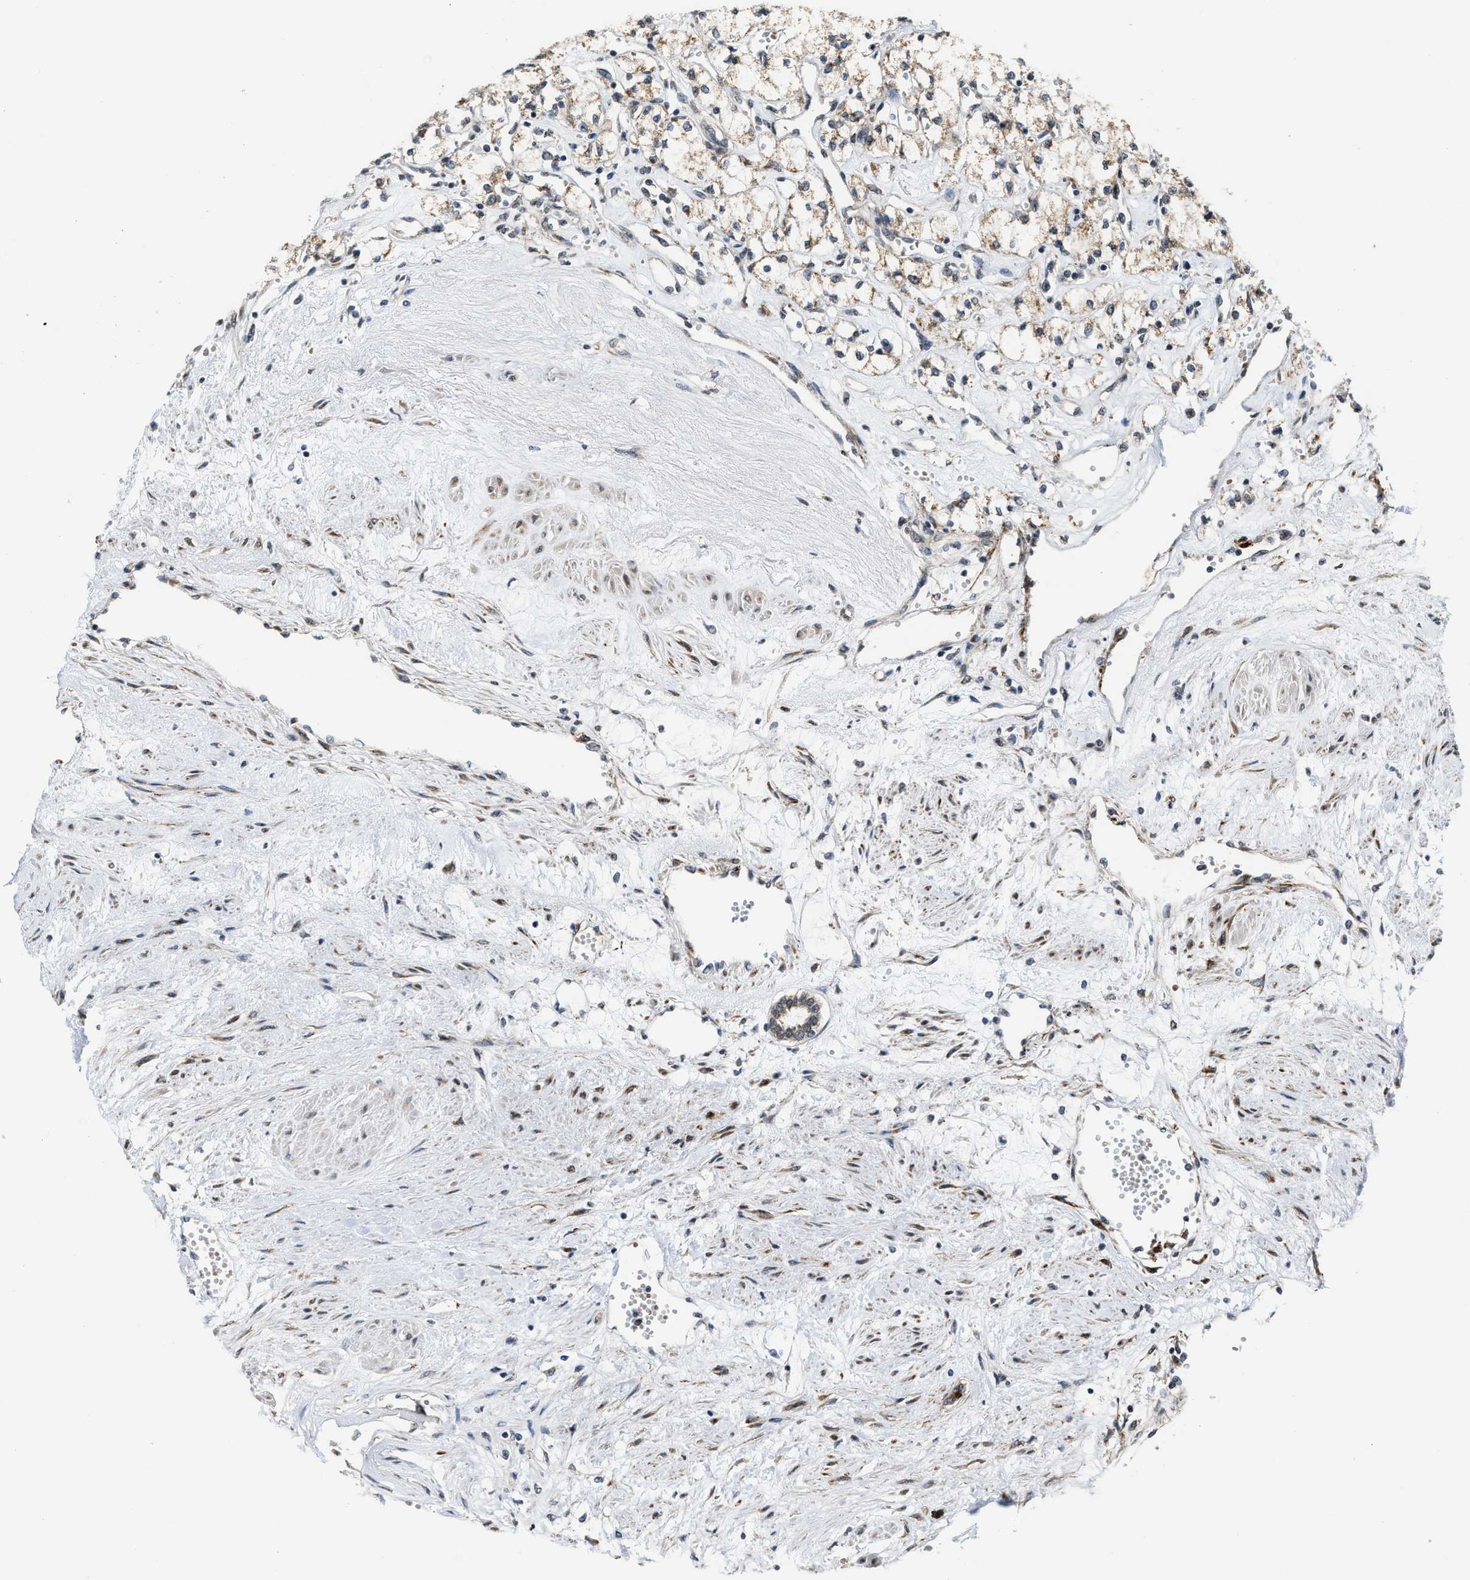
{"staining": {"intensity": "weak", "quantity": "<25%", "location": "cytoplasmic/membranous"}, "tissue": "renal cancer", "cell_type": "Tumor cells", "image_type": "cancer", "snomed": [{"axis": "morphology", "description": "Adenocarcinoma, NOS"}, {"axis": "topography", "description": "Kidney"}], "caption": "This is an immunohistochemistry histopathology image of human renal cancer. There is no positivity in tumor cells.", "gene": "KIF24", "patient": {"sex": "male", "age": 59}}